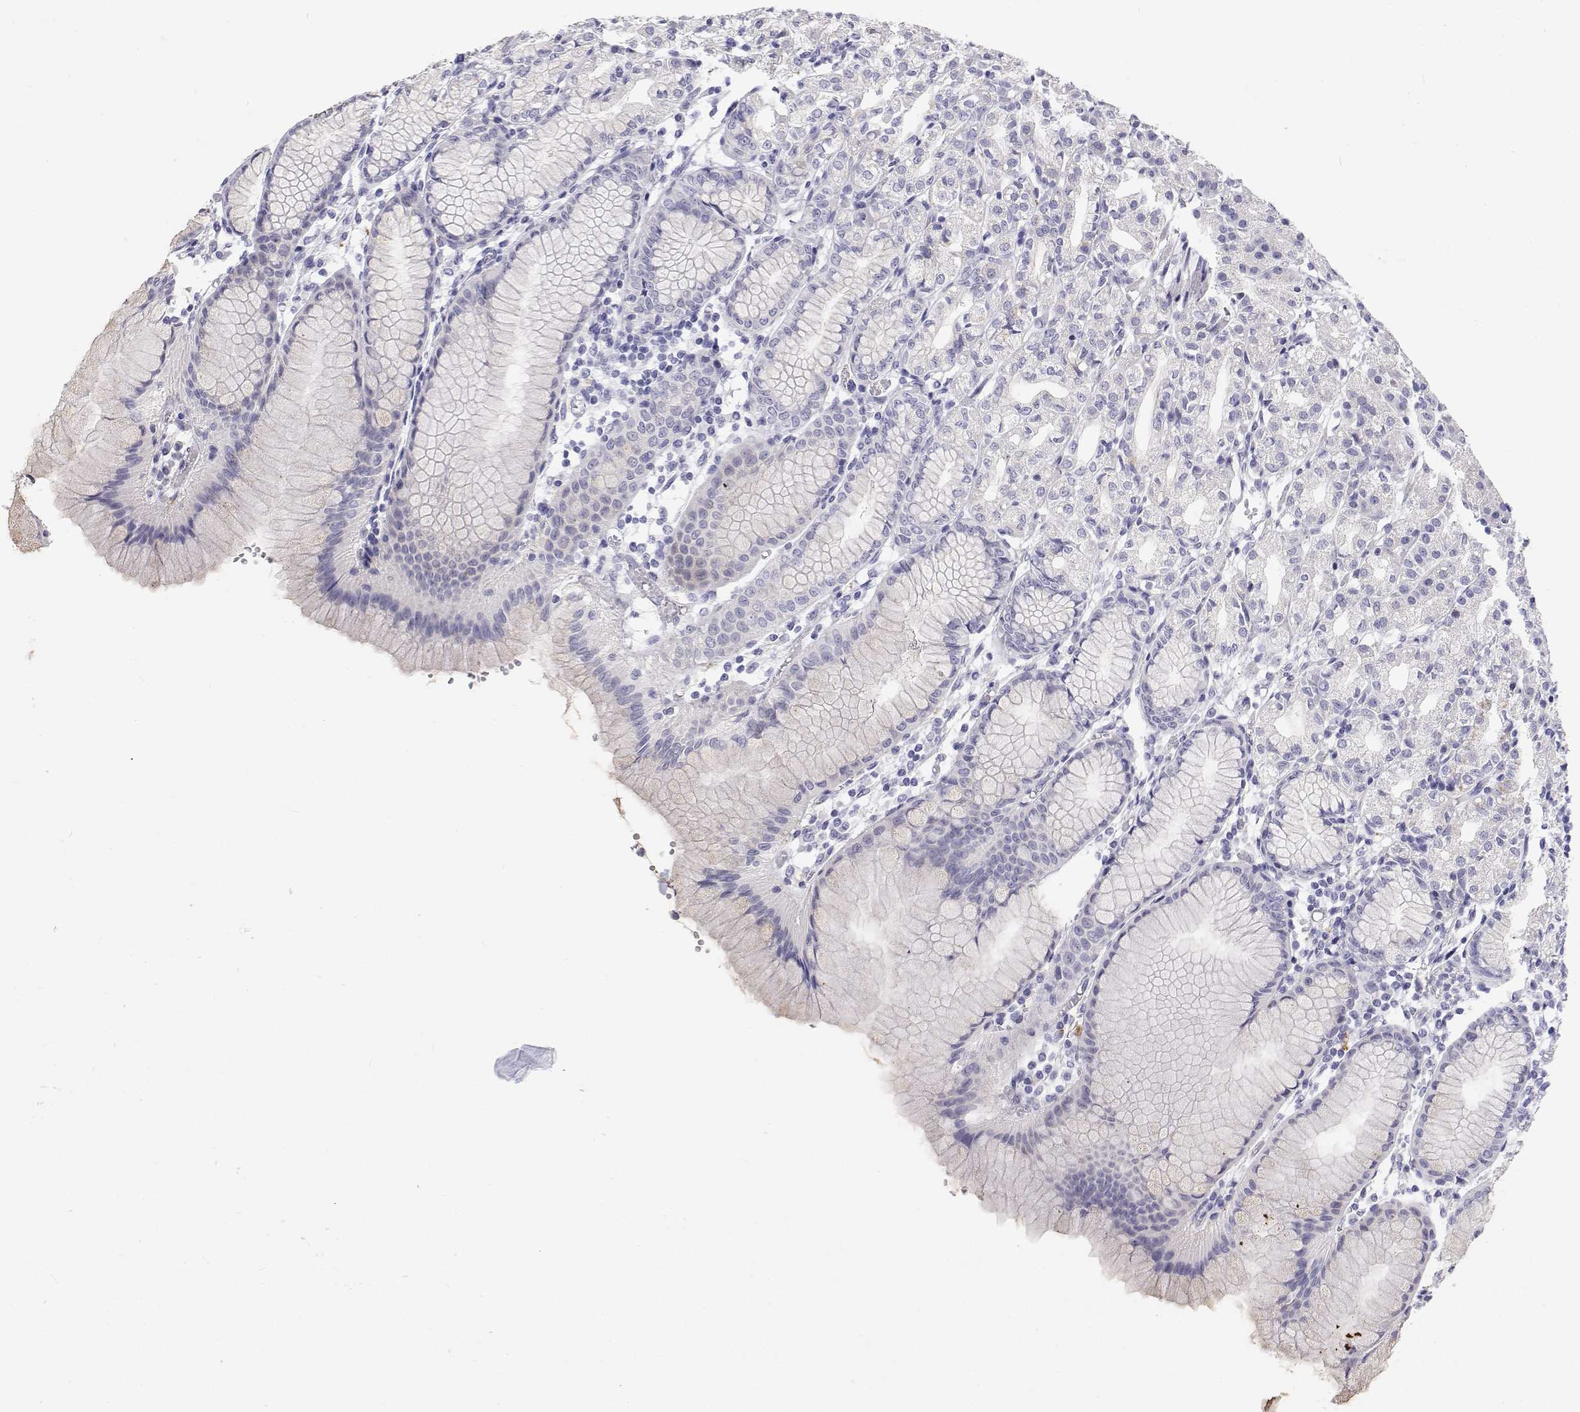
{"staining": {"intensity": "negative", "quantity": "none", "location": "none"}, "tissue": "stomach", "cell_type": "Glandular cells", "image_type": "normal", "snomed": [{"axis": "morphology", "description": "Normal tissue, NOS"}, {"axis": "topography", "description": "Stomach"}], "caption": "High power microscopy photomicrograph of an IHC photomicrograph of benign stomach, revealing no significant expression in glandular cells.", "gene": "NCR2", "patient": {"sex": "female", "age": 57}}